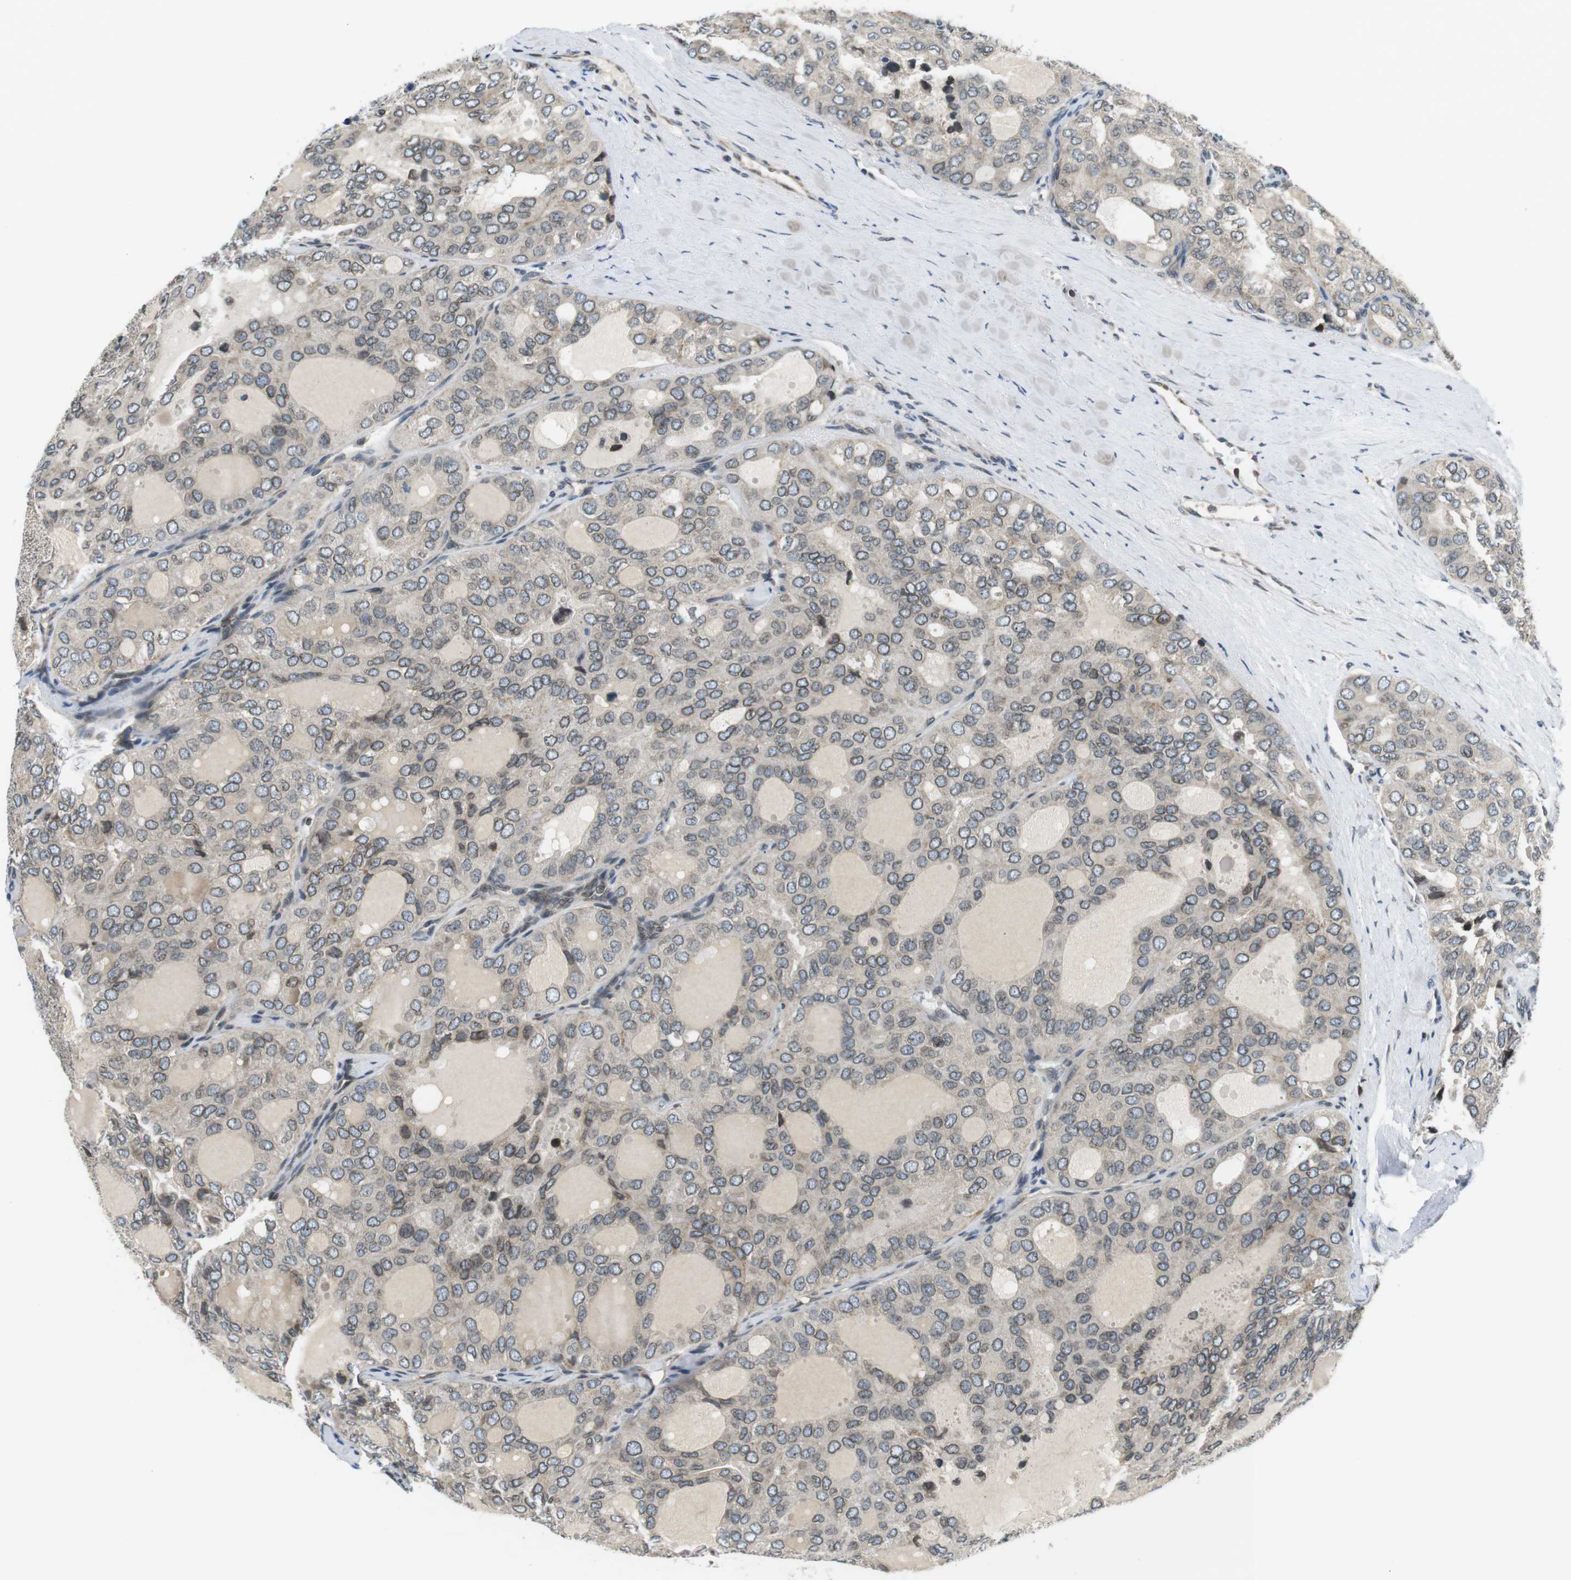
{"staining": {"intensity": "weak", "quantity": ">75%", "location": "cytoplasmic/membranous,nuclear"}, "tissue": "thyroid cancer", "cell_type": "Tumor cells", "image_type": "cancer", "snomed": [{"axis": "morphology", "description": "Follicular adenoma carcinoma, NOS"}, {"axis": "topography", "description": "Thyroid gland"}], "caption": "Brown immunohistochemical staining in thyroid cancer (follicular adenoma carcinoma) displays weak cytoplasmic/membranous and nuclear expression in approximately >75% of tumor cells.", "gene": "TMX4", "patient": {"sex": "male", "age": 75}}